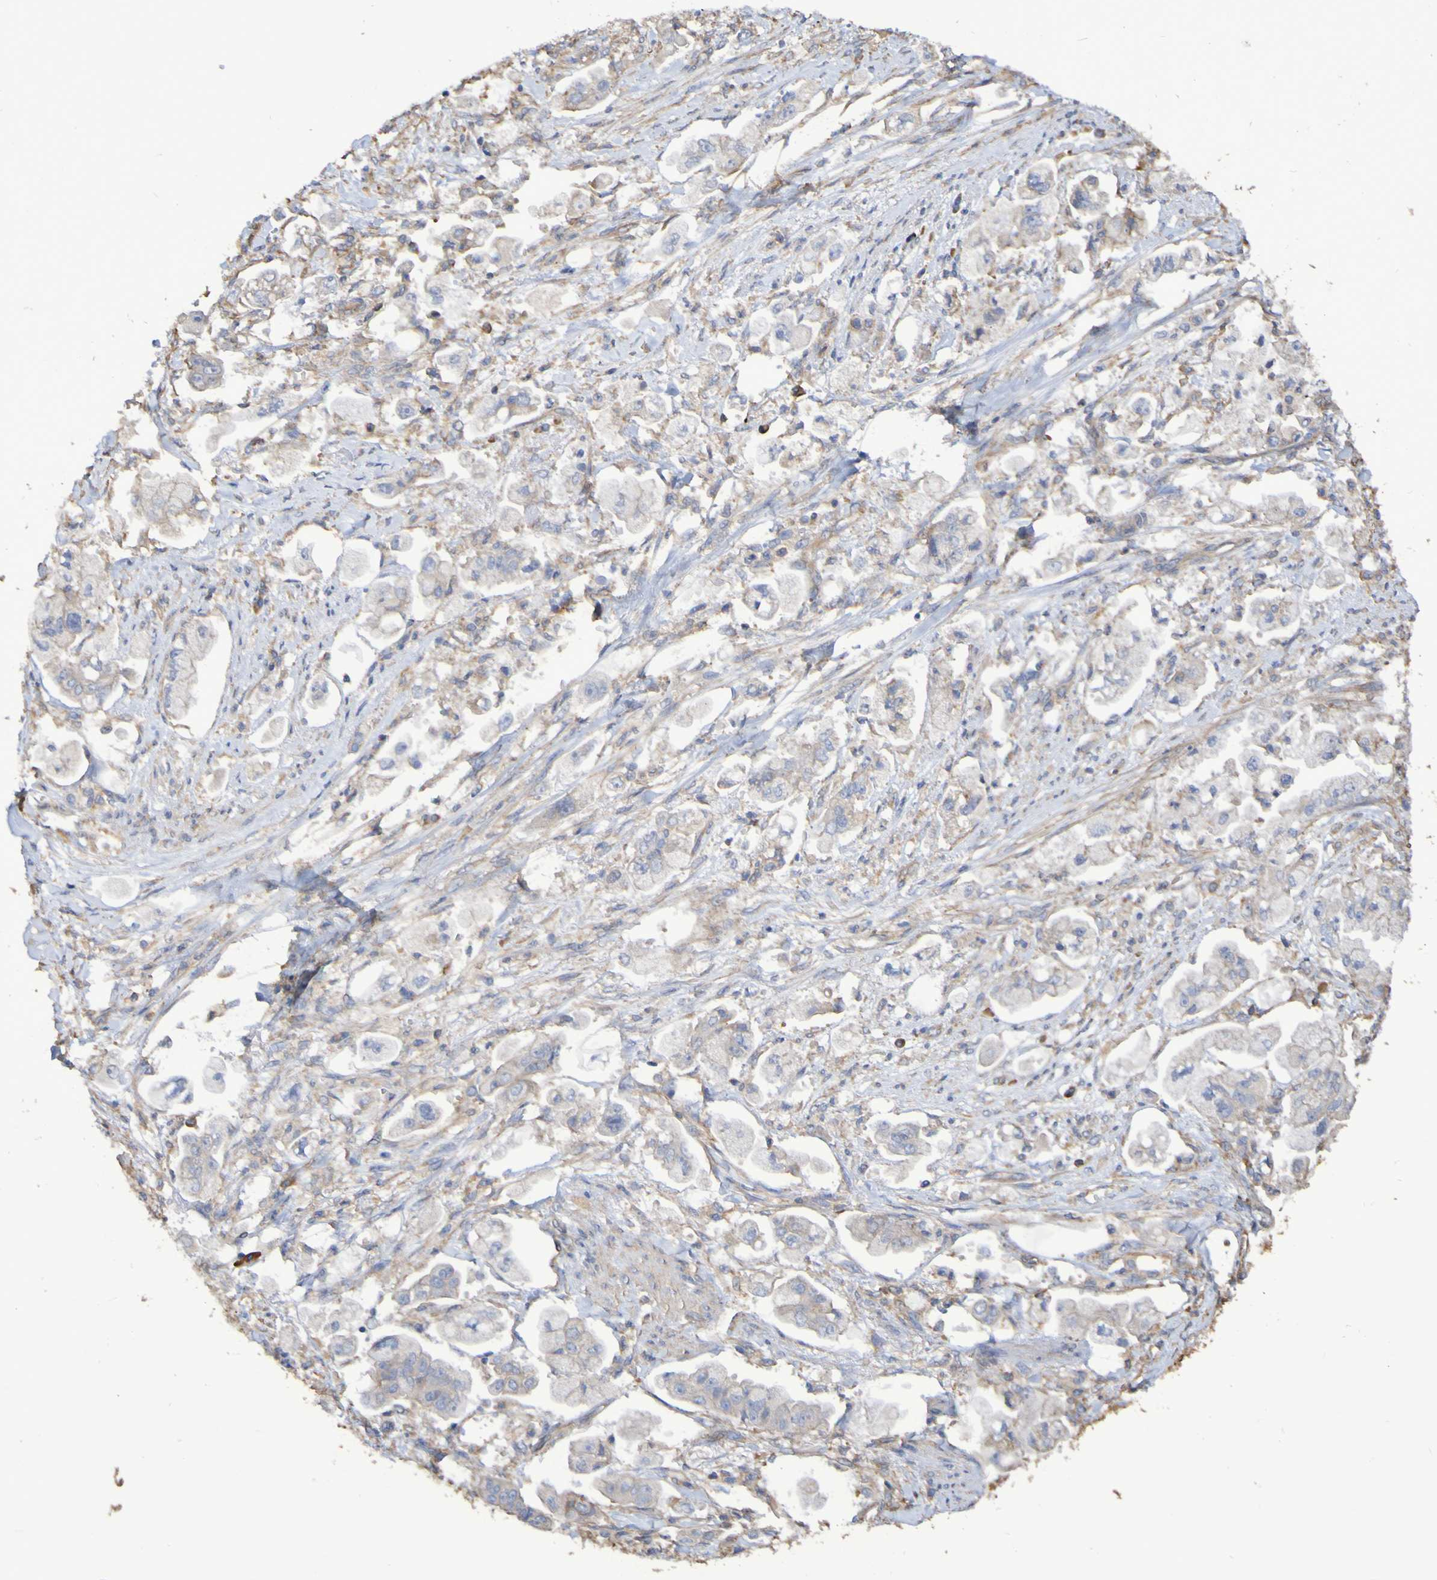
{"staining": {"intensity": "negative", "quantity": "none", "location": "none"}, "tissue": "stomach cancer", "cell_type": "Tumor cells", "image_type": "cancer", "snomed": [{"axis": "morphology", "description": "Adenocarcinoma, NOS"}, {"axis": "topography", "description": "Stomach"}], "caption": "The micrograph shows no staining of tumor cells in adenocarcinoma (stomach). Nuclei are stained in blue.", "gene": "SYNJ1", "patient": {"sex": "male", "age": 62}}